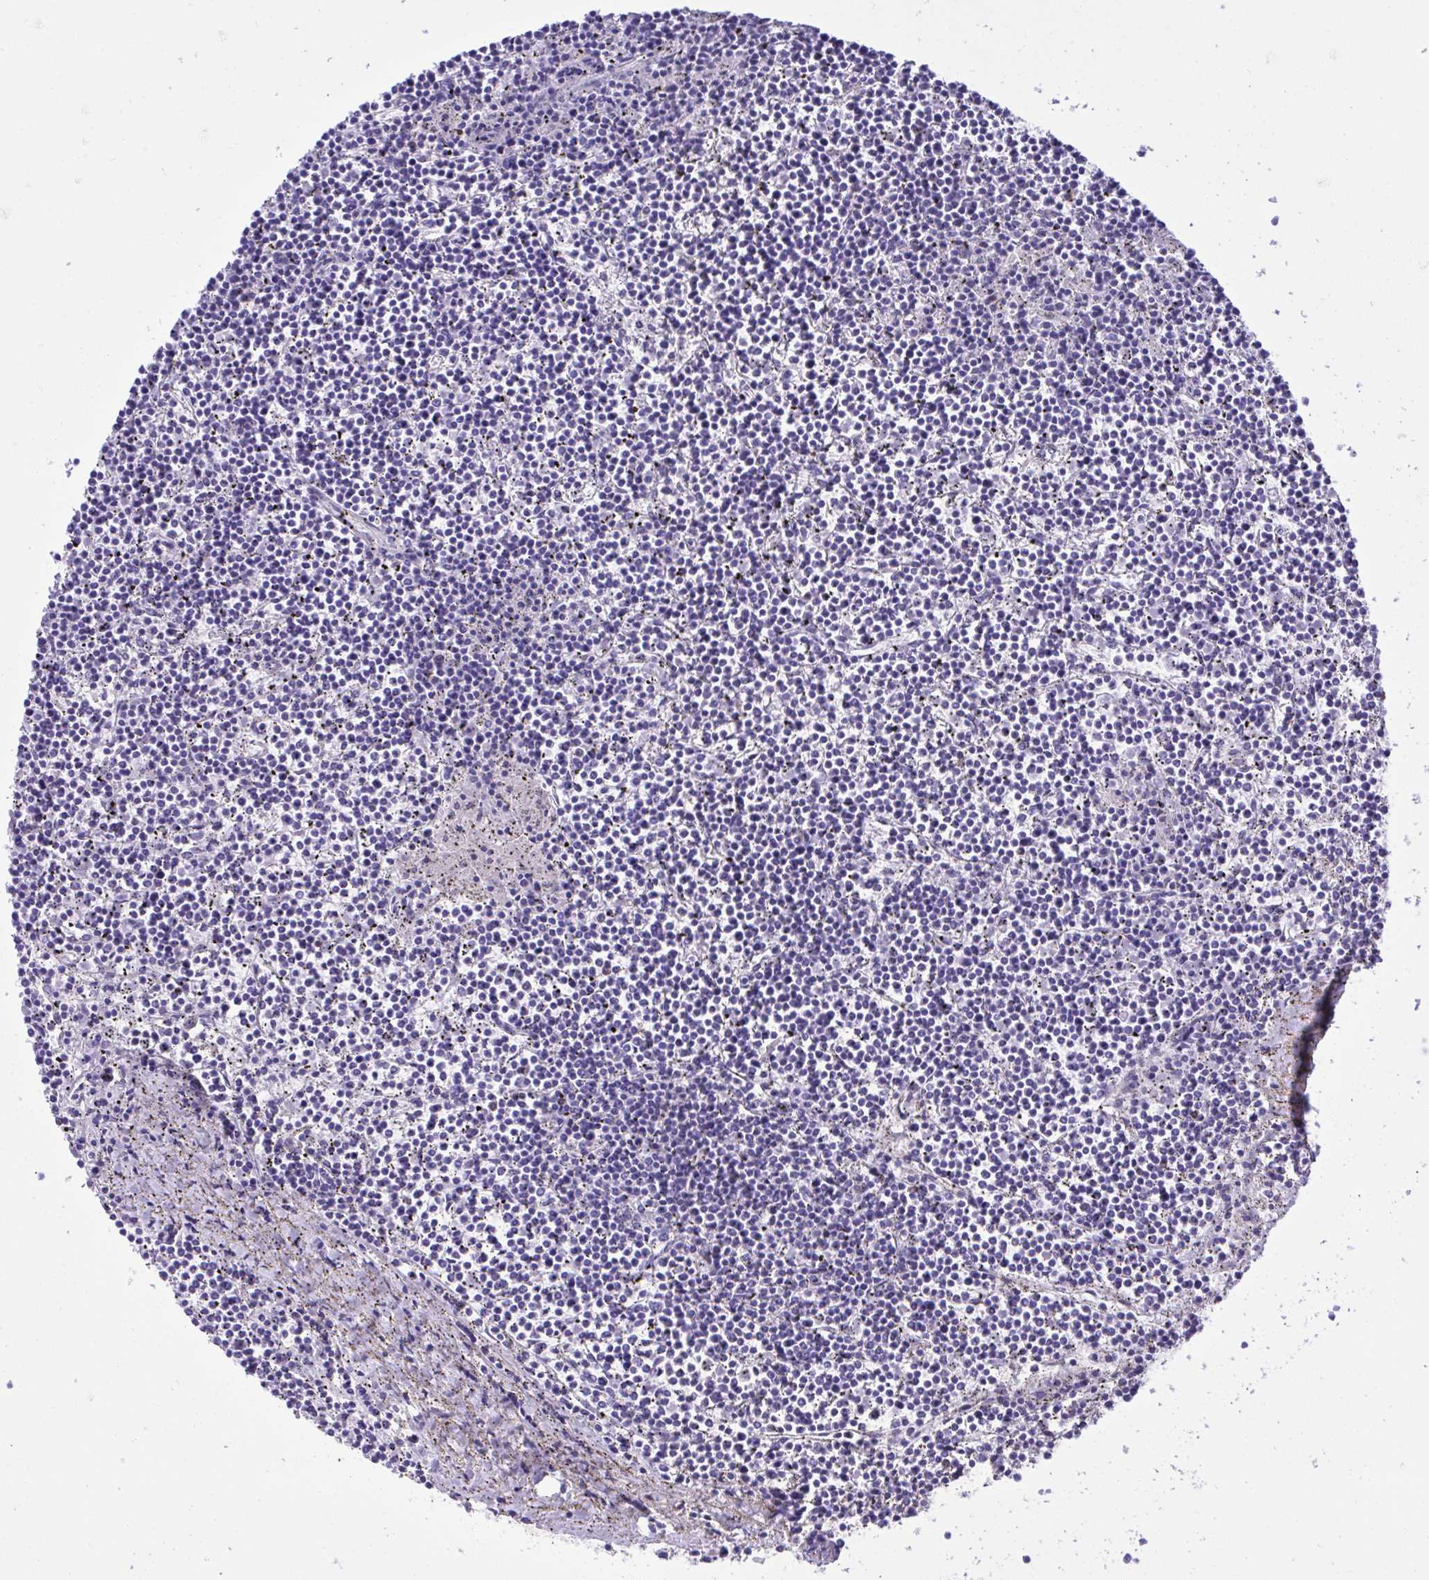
{"staining": {"intensity": "negative", "quantity": "none", "location": "none"}, "tissue": "lymphoma", "cell_type": "Tumor cells", "image_type": "cancer", "snomed": [{"axis": "morphology", "description": "Malignant lymphoma, non-Hodgkin's type, Low grade"}, {"axis": "topography", "description": "Spleen"}], "caption": "High power microscopy photomicrograph of an immunohistochemistry (IHC) image of lymphoma, revealing no significant expression in tumor cells.", "gene": "BEX5", "patient": {"sex": "female", "age": 19}}